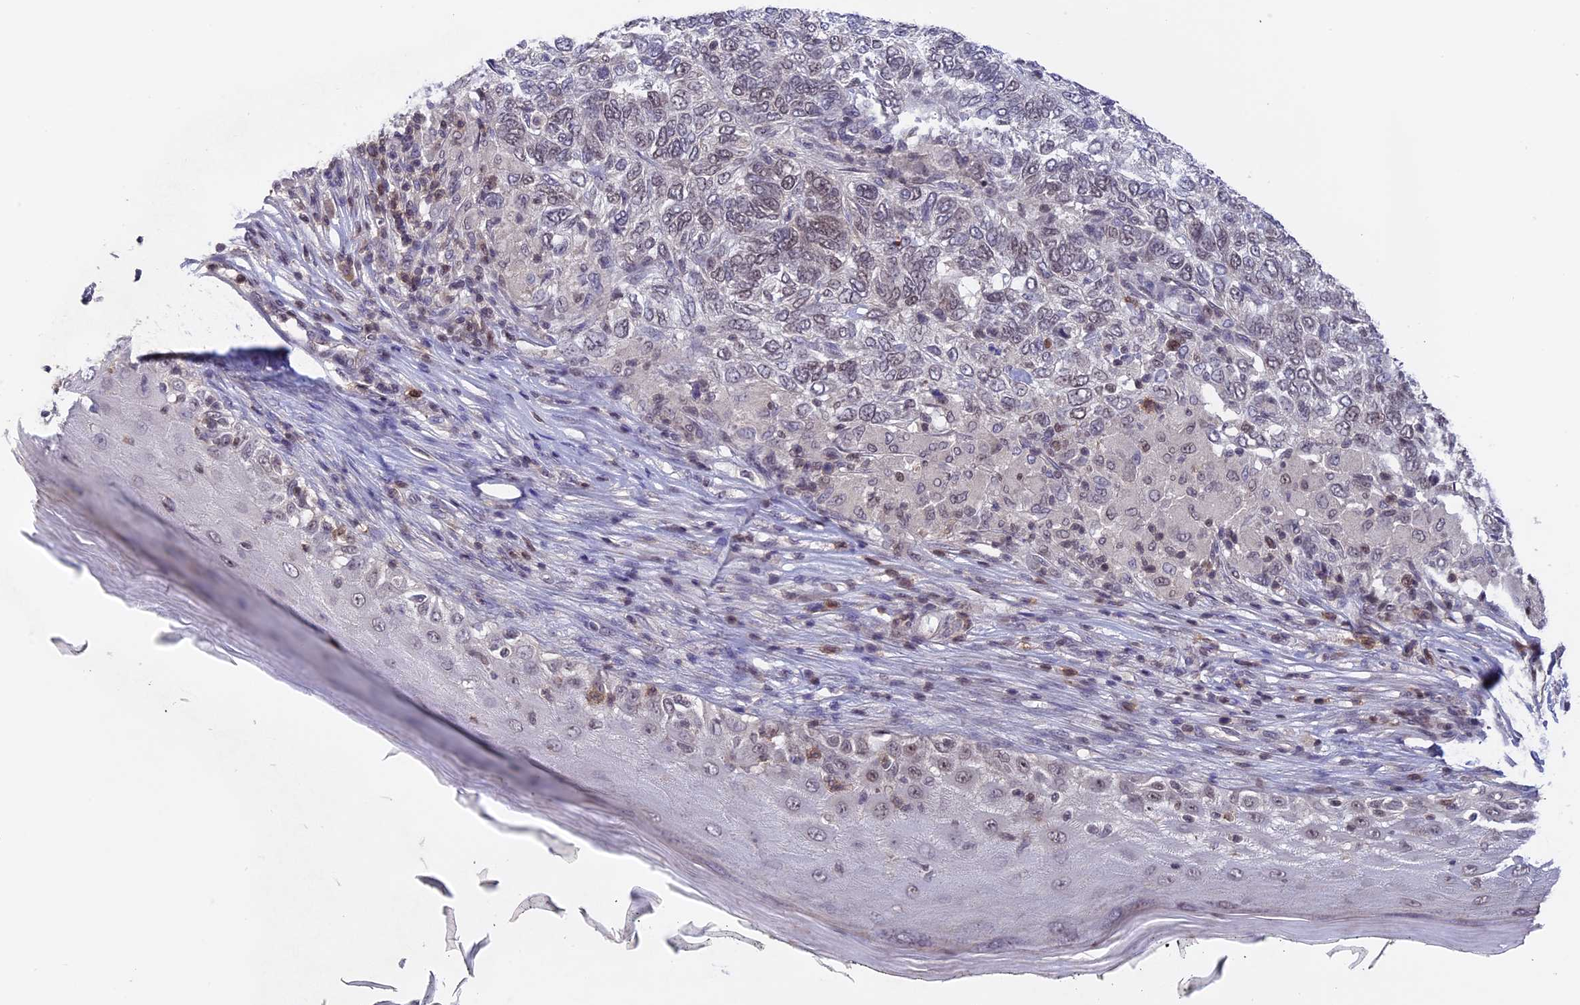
{"staining": {"intensity": "moderate", "quantity": "25%-75%", "location": "nuclear"}, "tissue": "skin cancer", "cell_type": "Tumor cells", "image_type": "cancer", "snomed": [{"axis": "morphology", "description": "Basal cell carcinoma"}, {"axis": "topography", "description": "Skin"}], "caption": "Immunohistochemical staining of skin cancer demonstrates medium levels of moderate nuclear staining in approximately 25%-75% of tumor cells. (DAB (3,3'-diaminobenzidine) IHC, brown staining for protein, blue staining for nuclei).", "gene": "RFC5", "patient": {"sex": "female", "age": 65}}